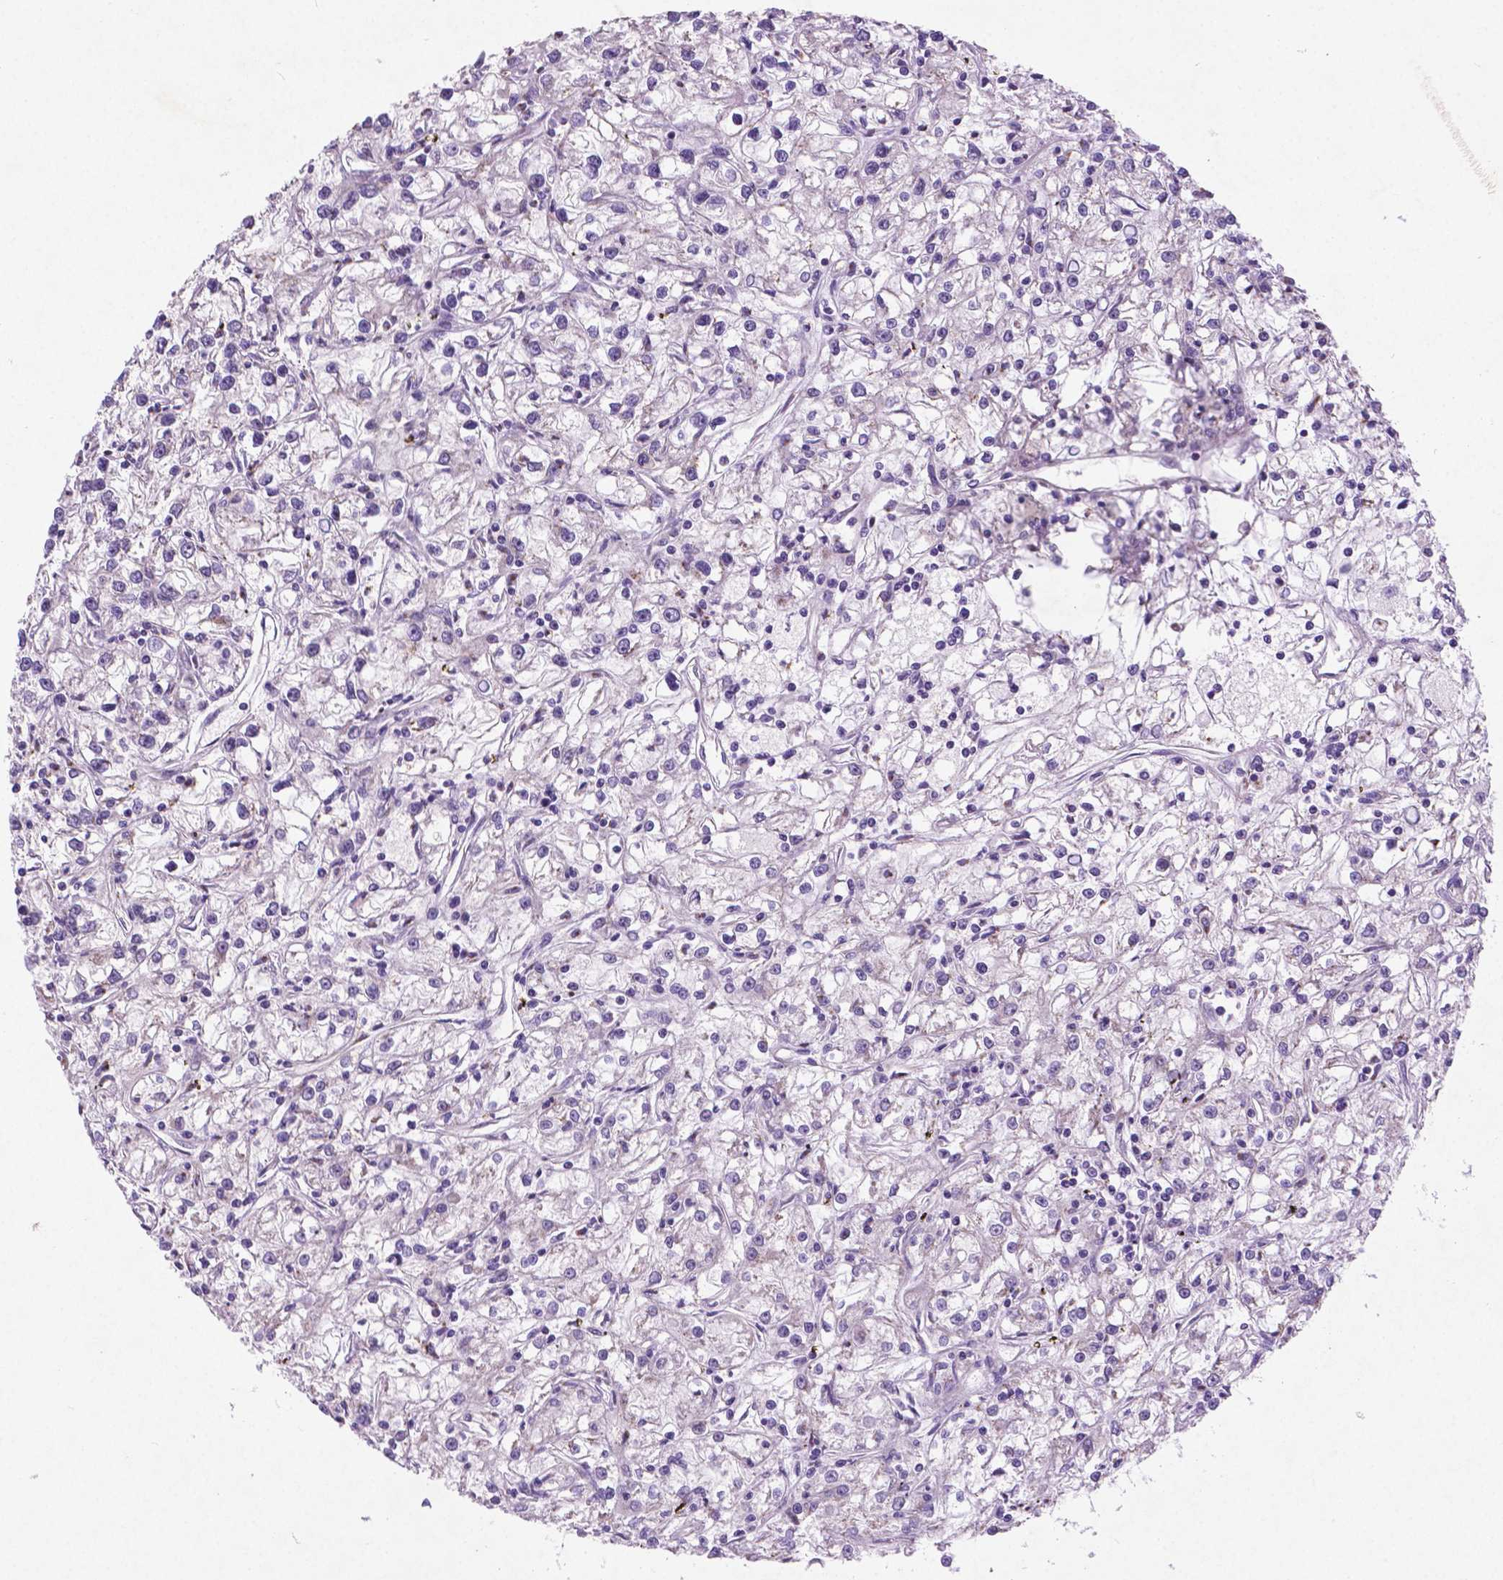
{"staining": {"intensity": "negative", "quantity": "none", "location": "none"}, "tissue": "renal cancer", "cell_type": "Tumor cells", "image_type": "cancer", "snomed": [{"axis": "morphology", "description": "Adenocarcinoma, NOS"}, {"axis": "topography", "description": "Kidney"}], "caption": "Immunohistochemistry (IHC) image of neoplastic tissue: human renal adenocarcinoma stained with DAB shows no significant protein positivity in tumor cells.", "gene": "ATG4D", "patient": {"sex": "female", "age": 59}}